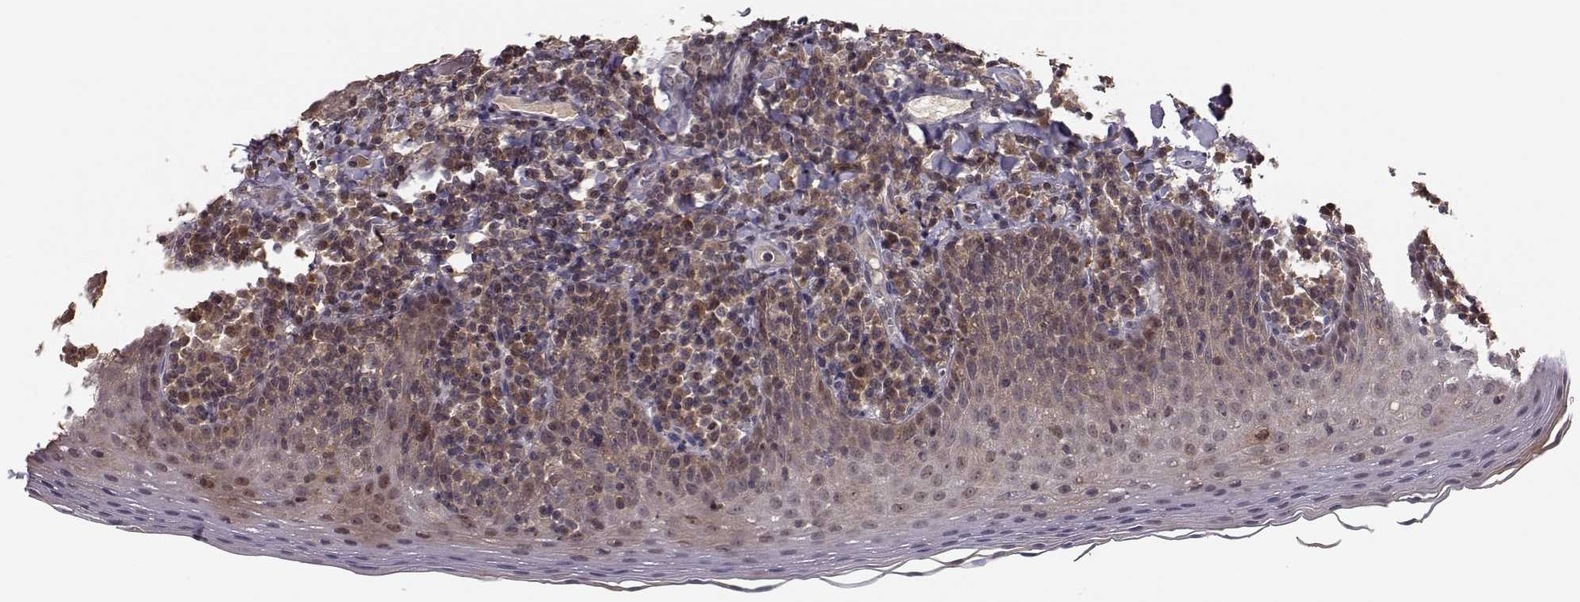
{"staining": {"intensity": "weak", "quantity": "<25%", "location": "cytoplasmic/membranous"}, "tissue": "tonsil", "cell_type": "Germinal center cells", "image_type": "normal", "snomed": [{"axis": "morphology", "description": "Normal tissue, NOS"}, {"axis": "morphology", "description": "Inflammation, NOS"}, {"axis": "topography", "description": "Tonsil"}], "caption": "This is an IHC micrograph of unremarkable tonsil. There is no staining in germinal center cells.", "gene": "PLEKHG3", "patient": {"sex": "female", "age": 31}}